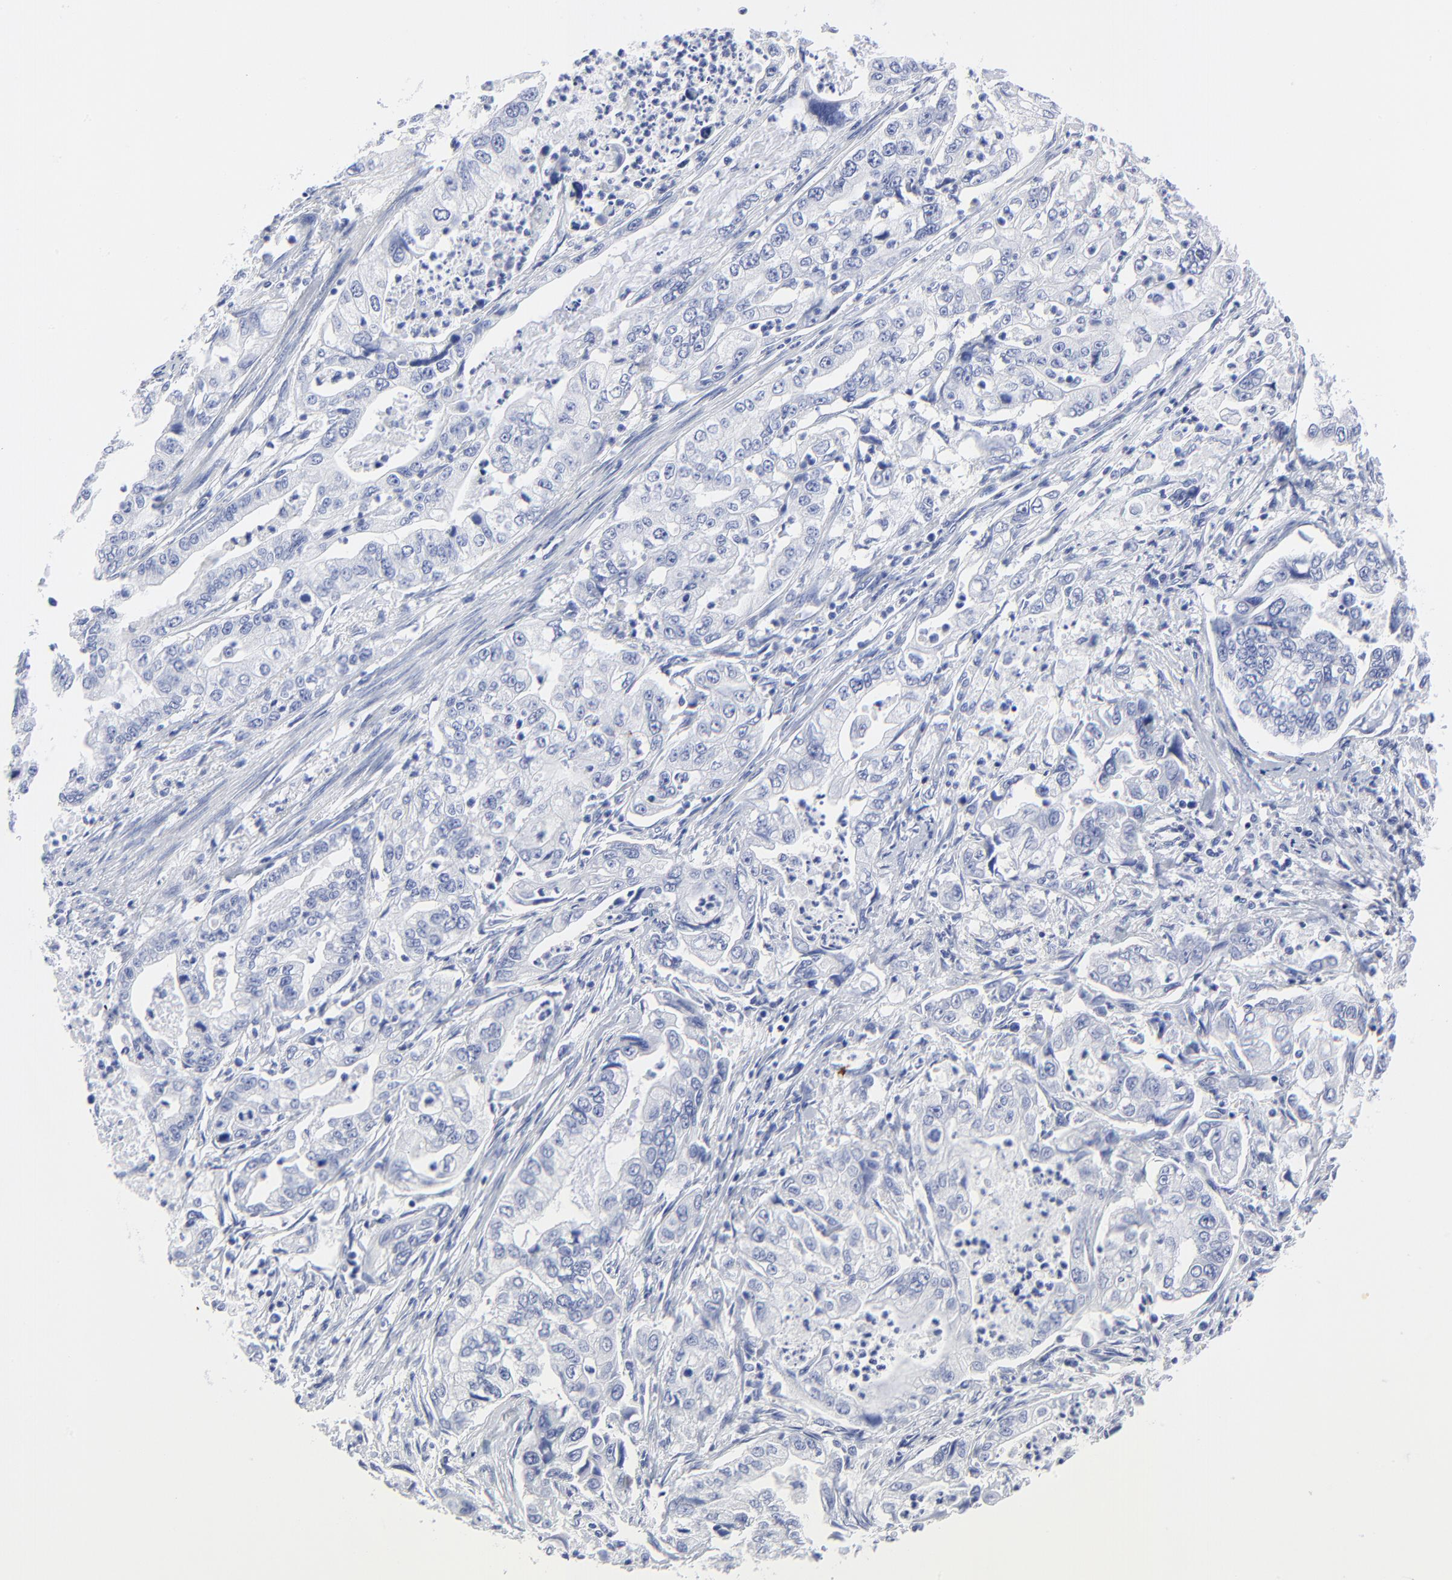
{"staining": {"intensity": "negative", "quantity": "none", "location": "none"}, "tissue": "stomach cancer", "cell_type": "Tumor cells", "image_type": "cancer", "snomed": [{"axis": "morphology", "description": "Adenocarcinoma, NOS"}, {"axis": "topography", "description": "Pancreas"}, {"axis": "topography", "description": "Stomach, upper"}], "caption": "This histopathology image is of stomach adenocarcinoma stained with immunohistochemistry (IHC) to label a protein in brown with the nuclei are counter-stained blue. There is no staining in tumor cells.", "gene": "PSD3", "patient": {"sex": "male", "age": 77}}